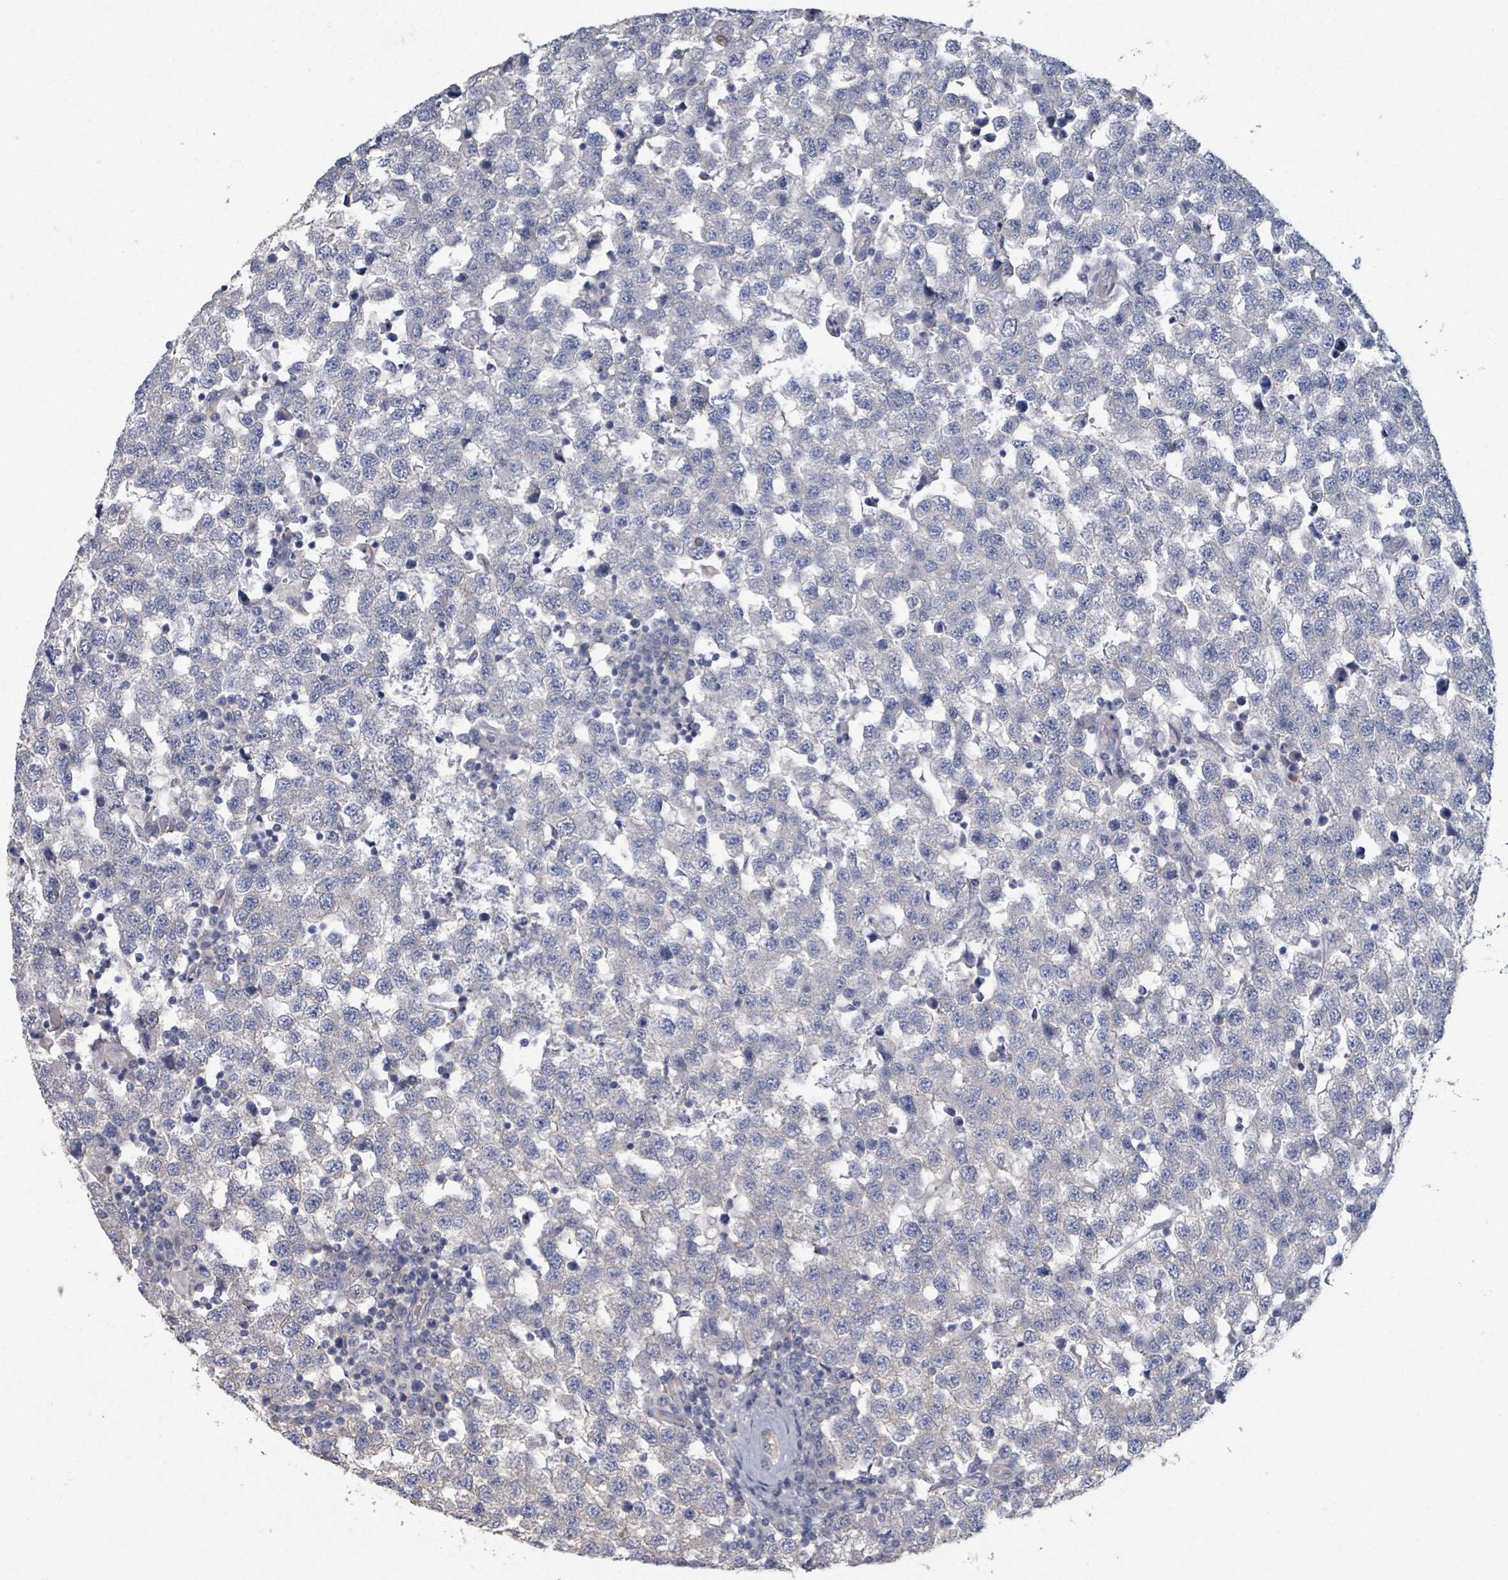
{"staining": {"intensity": "negative", "quantity": "none", "location": "none"}, "tissue": "testis cancer", "cell_type": "Tumor cells", "image_type": "cancer", "snomed": [{"axis": "morphology", "description": "Seminoma, NOS"}, {"axis": "topography", "description": "Testis"}], "caption": "Immunohistochemistry (IHC) histopathology image of human testis seminoma stained for a protein (brown), which displays no positivity in tumor cells.", "gene": "PLAUR", "patient": {"sex": "male", "age": 34}}